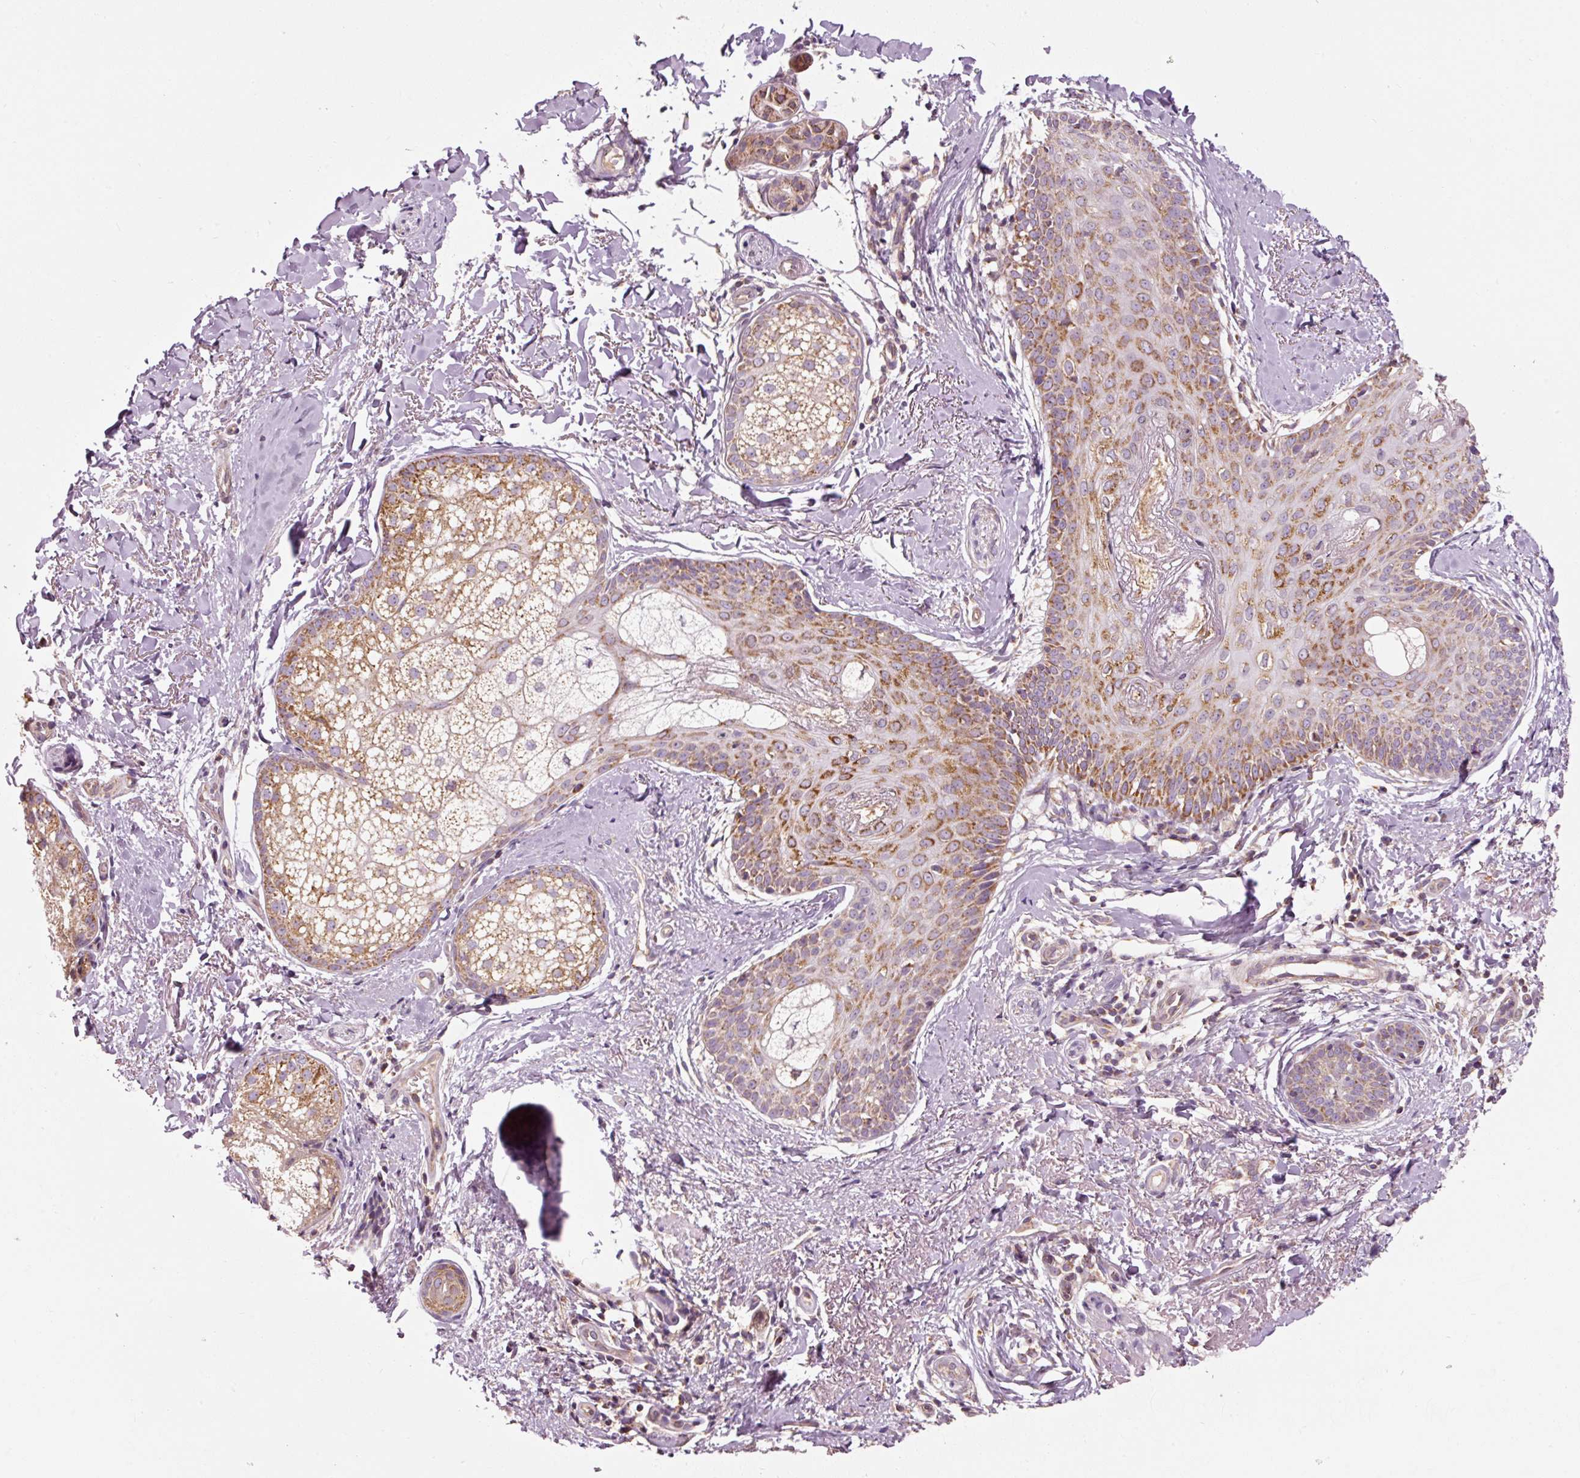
{"staining": {"intensity": "moderate", "quantity": ">75%", "location": "cytoplasmic/membranous"}, "tissue": "skin cancer", "cell_type": "Tumor cells", "image_type": "cancer", "snomed": [{"axis": "morphology", "description": "Basal cell carcinoma"}, {"axis": "topography", "description": "Skin"}], "caption": "Tumor cells demonstrate moderate cytoplasmic/membranous positivity in about >75% of cells in skin cancer (basal cell carcinoma). (Brightfield microscopy of DAB IHC at high magnification).", "gene": "NDUFB4", "patient": {"sex": "female", "age": 60}}